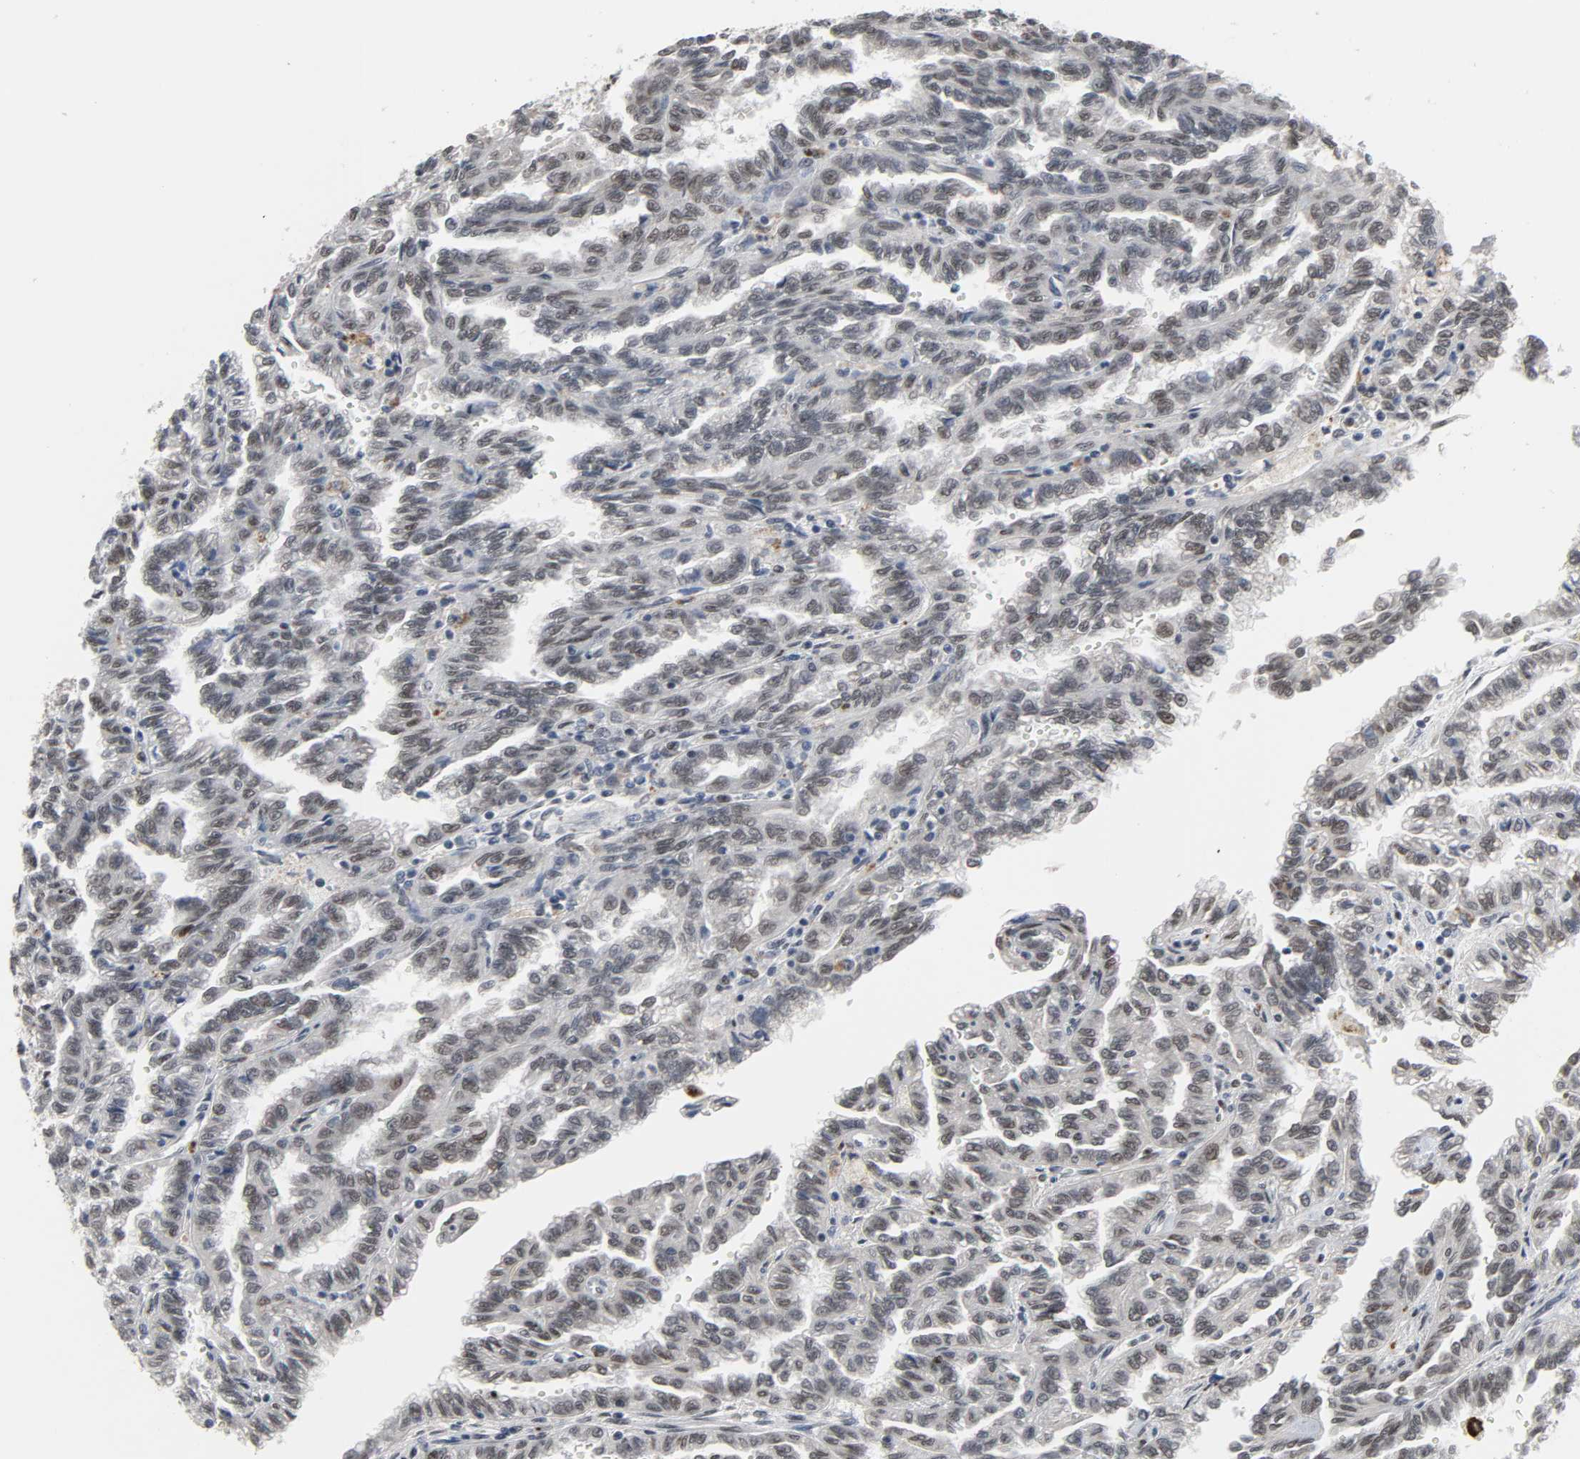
{"staining": {"intensity": "weak", "quantity": "<25%", "location": "nuclear"}, "tissue": "renal cancer", "cell_type": "Tumor cells", "image_type": "cancer", "snomed": [{"axis": "morphology", "description": "Inflammation, NOS"}, {"axis": "morphology", "description": "Adenocarcinoma, NOS"}, {"axis": "topography", "description": "Kidney"}], "caption": "Immunohistochemistry of adenocarcinoma (renal) displays no positivity in tumor cells. (DAB IHC visualized using brightfield microscopy, high magnification).", "gene": "DAZAP1", "patient": {"sex": "male", "age": 68}}